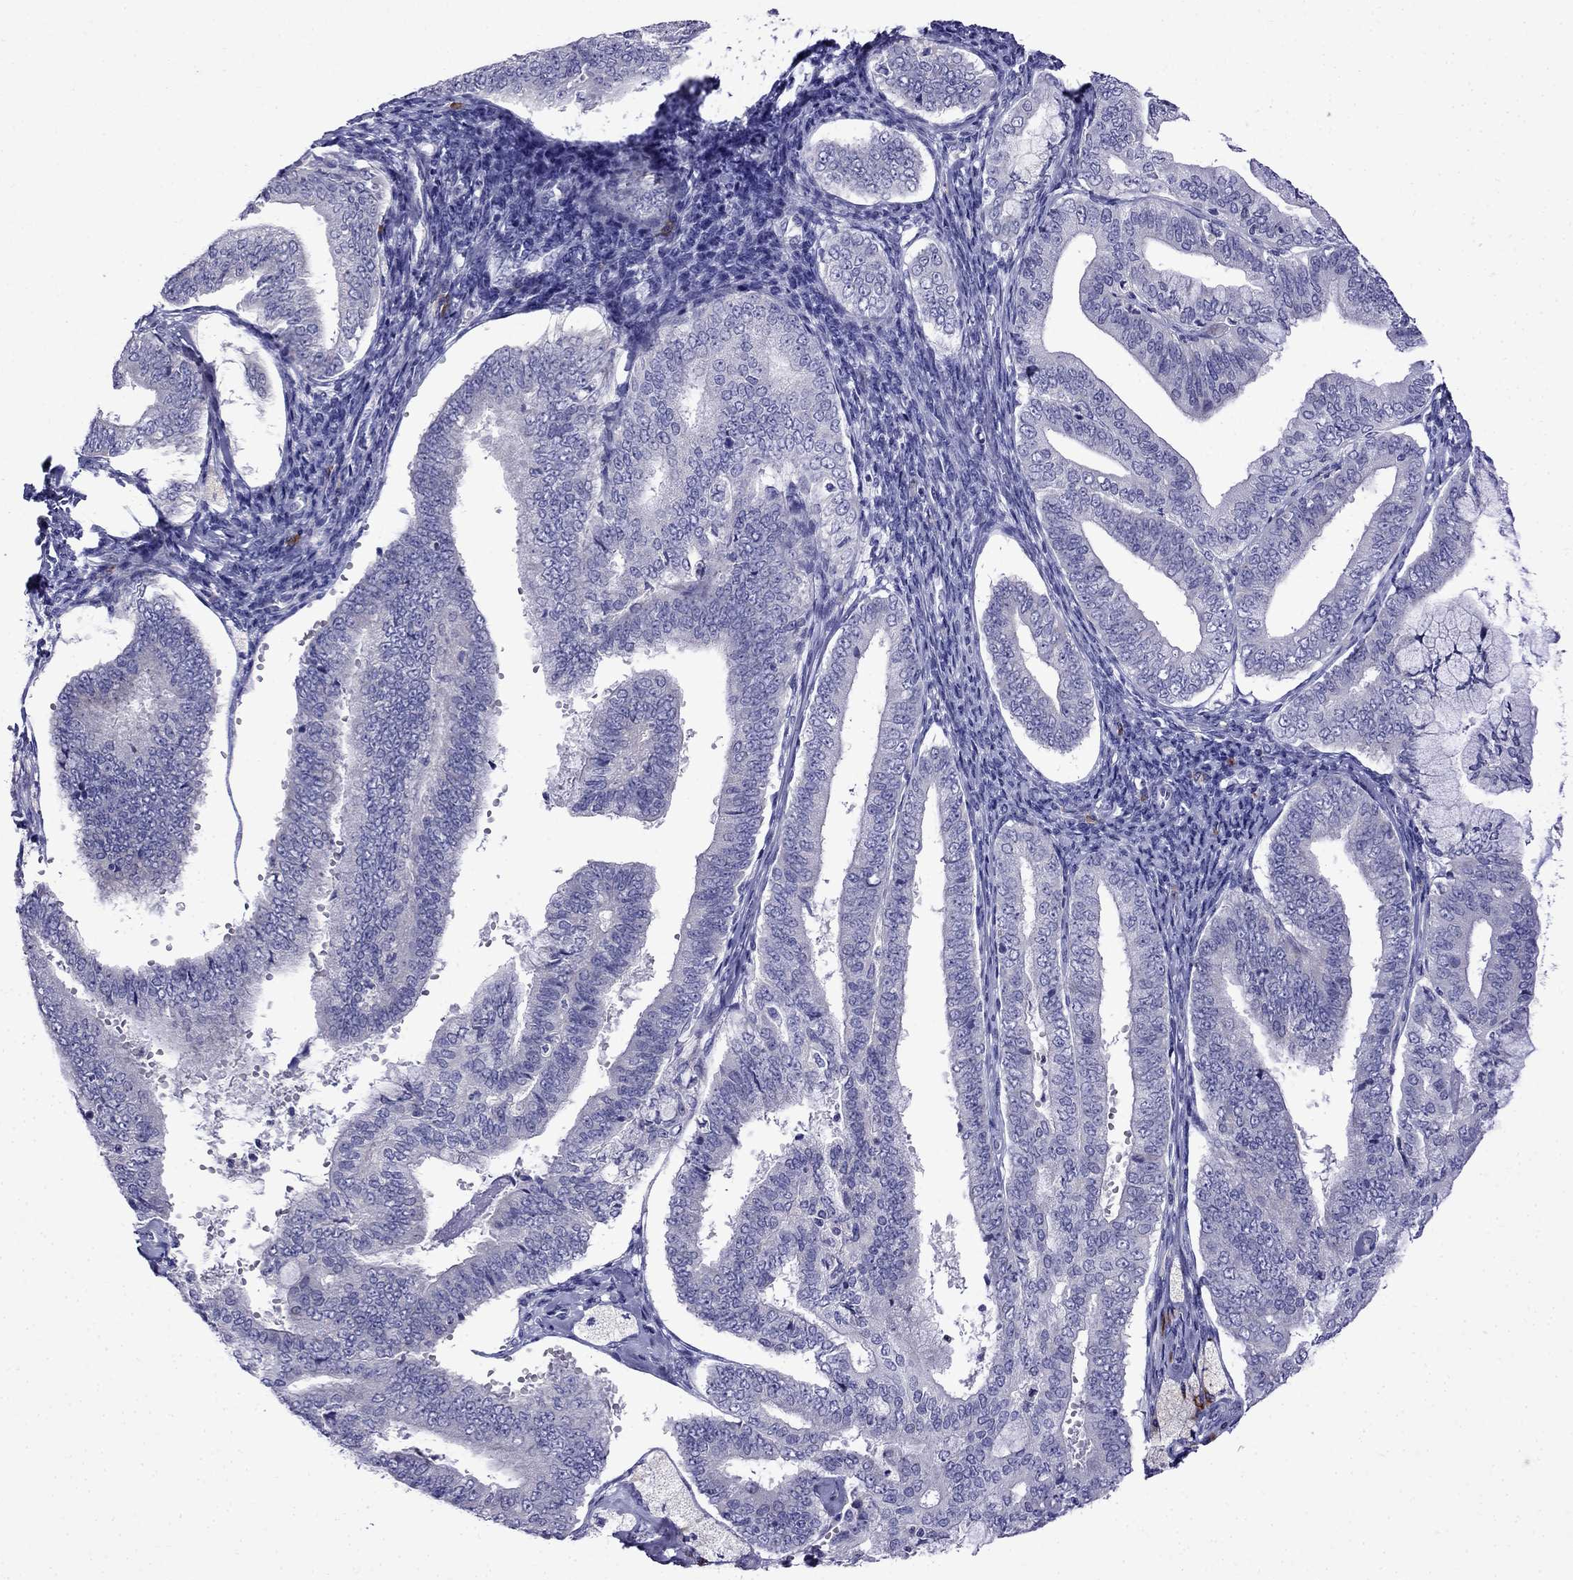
{"staining": {"intensity": "negative", "quantity": "none", "location": "none"}, "tissue": "endometrial cancer", "cell_type": "Tumor cells", "image_type": "cancer", "snomed": [{"axis": "morphology", "description": "Adenocarcinoma, NOS"}, {"axis": "topography", "description": "Endometrium"}], "caption": "High magnification brightfield microscopy of adenocarcinoma (endometrial) stained with DAB (3,3'-diaminobenzidine) (brown) and counterstained with hematoxylin (blue): tumor cells show no significant staining.", "gene": "PATE1", "patient": {"sex": "female", "age": 63}}